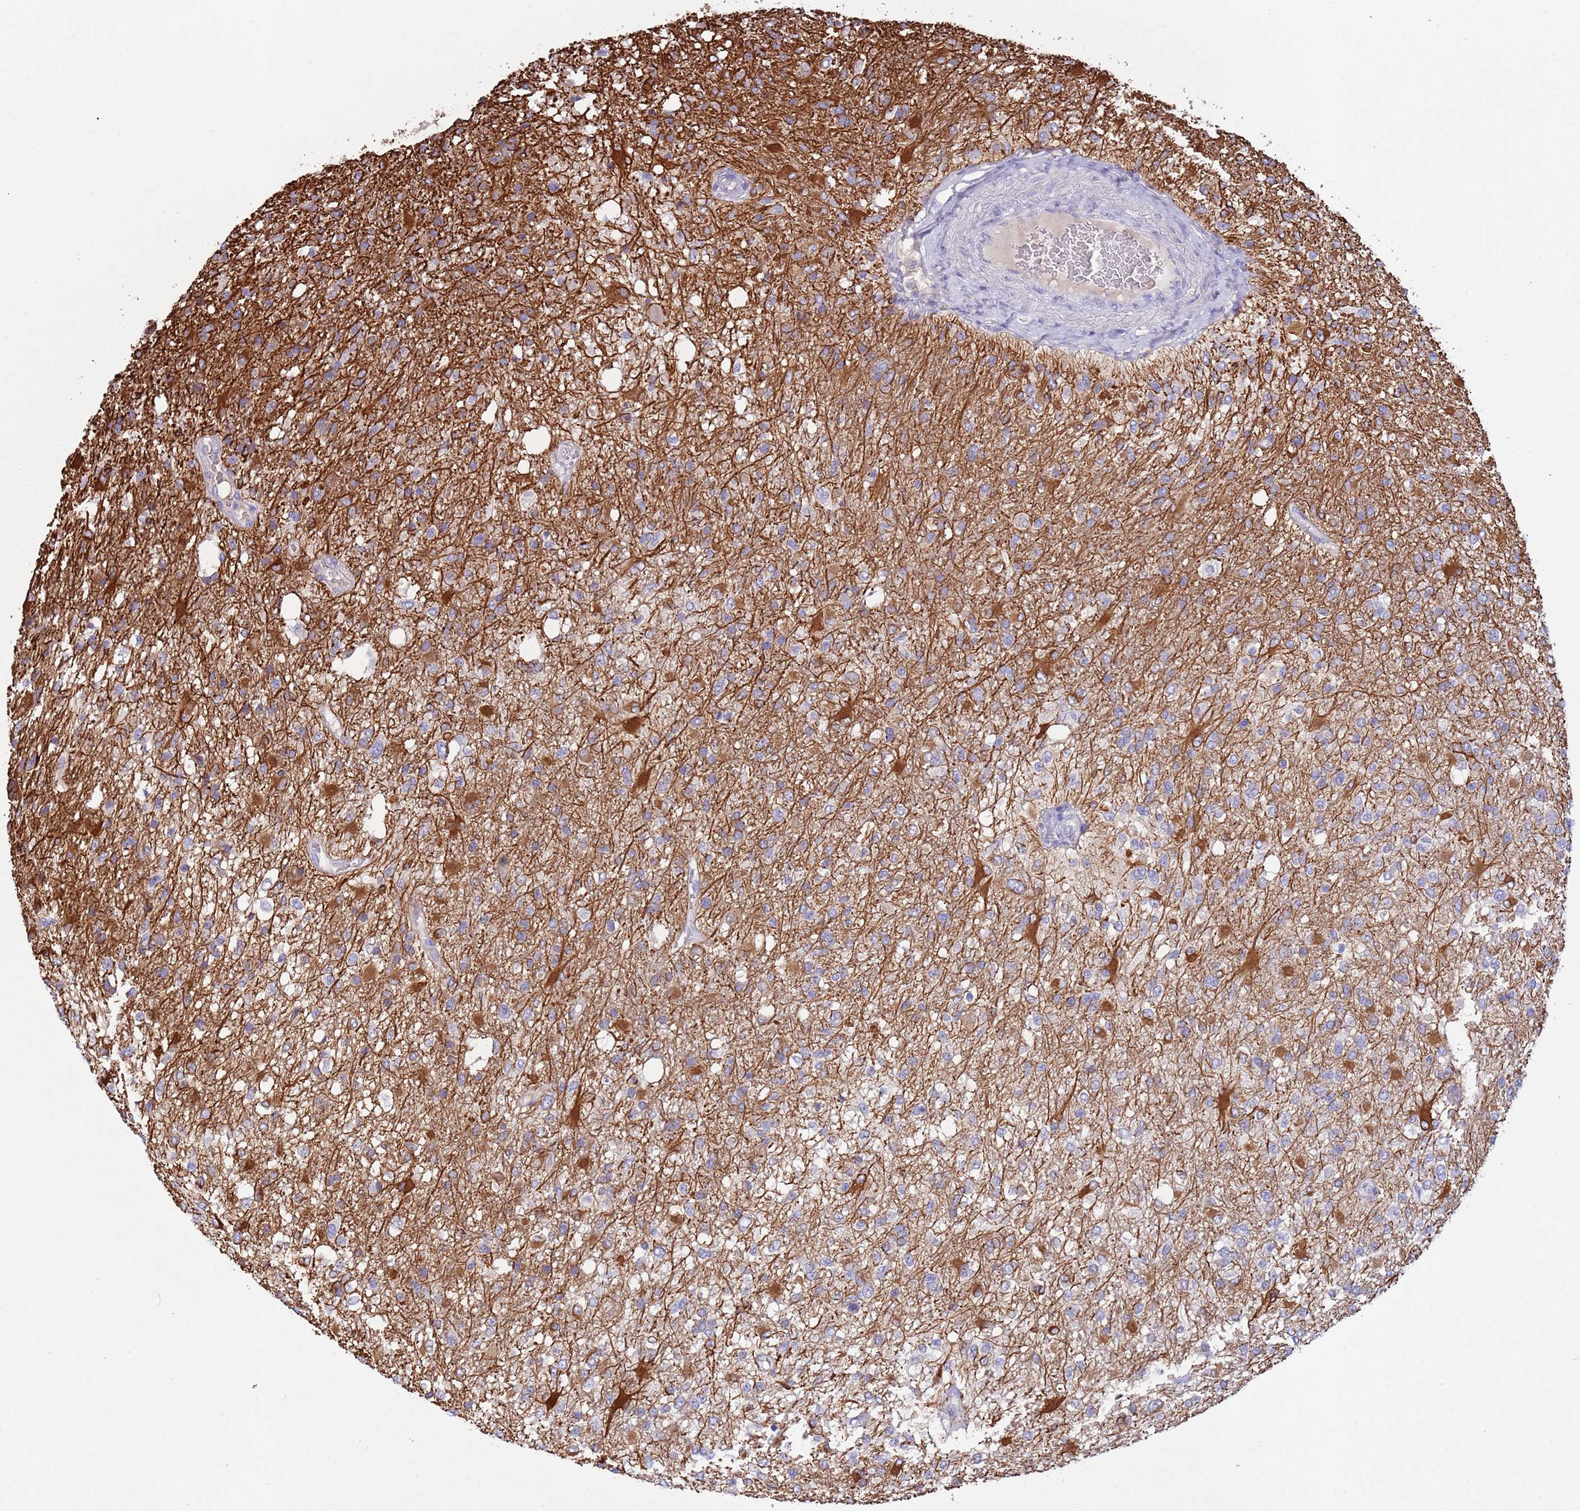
{"staining": {"intensity": "negative", "quantity": "none", "location": "none"}, "tissue": "glioma", "cell_type": "Tumor cells", "image_type": "cancer", "snomed": [{"axis": "morphology", "description": "Glioma, malignant, High grade"}, {"axis": "topography", "description": "Brain"}], "caption": "Glioma was stained to show a protein in brown. There is no significant staining in tumor cells.", "gene": "CABYR", "patient": {"sex": "female", "age": 74}}